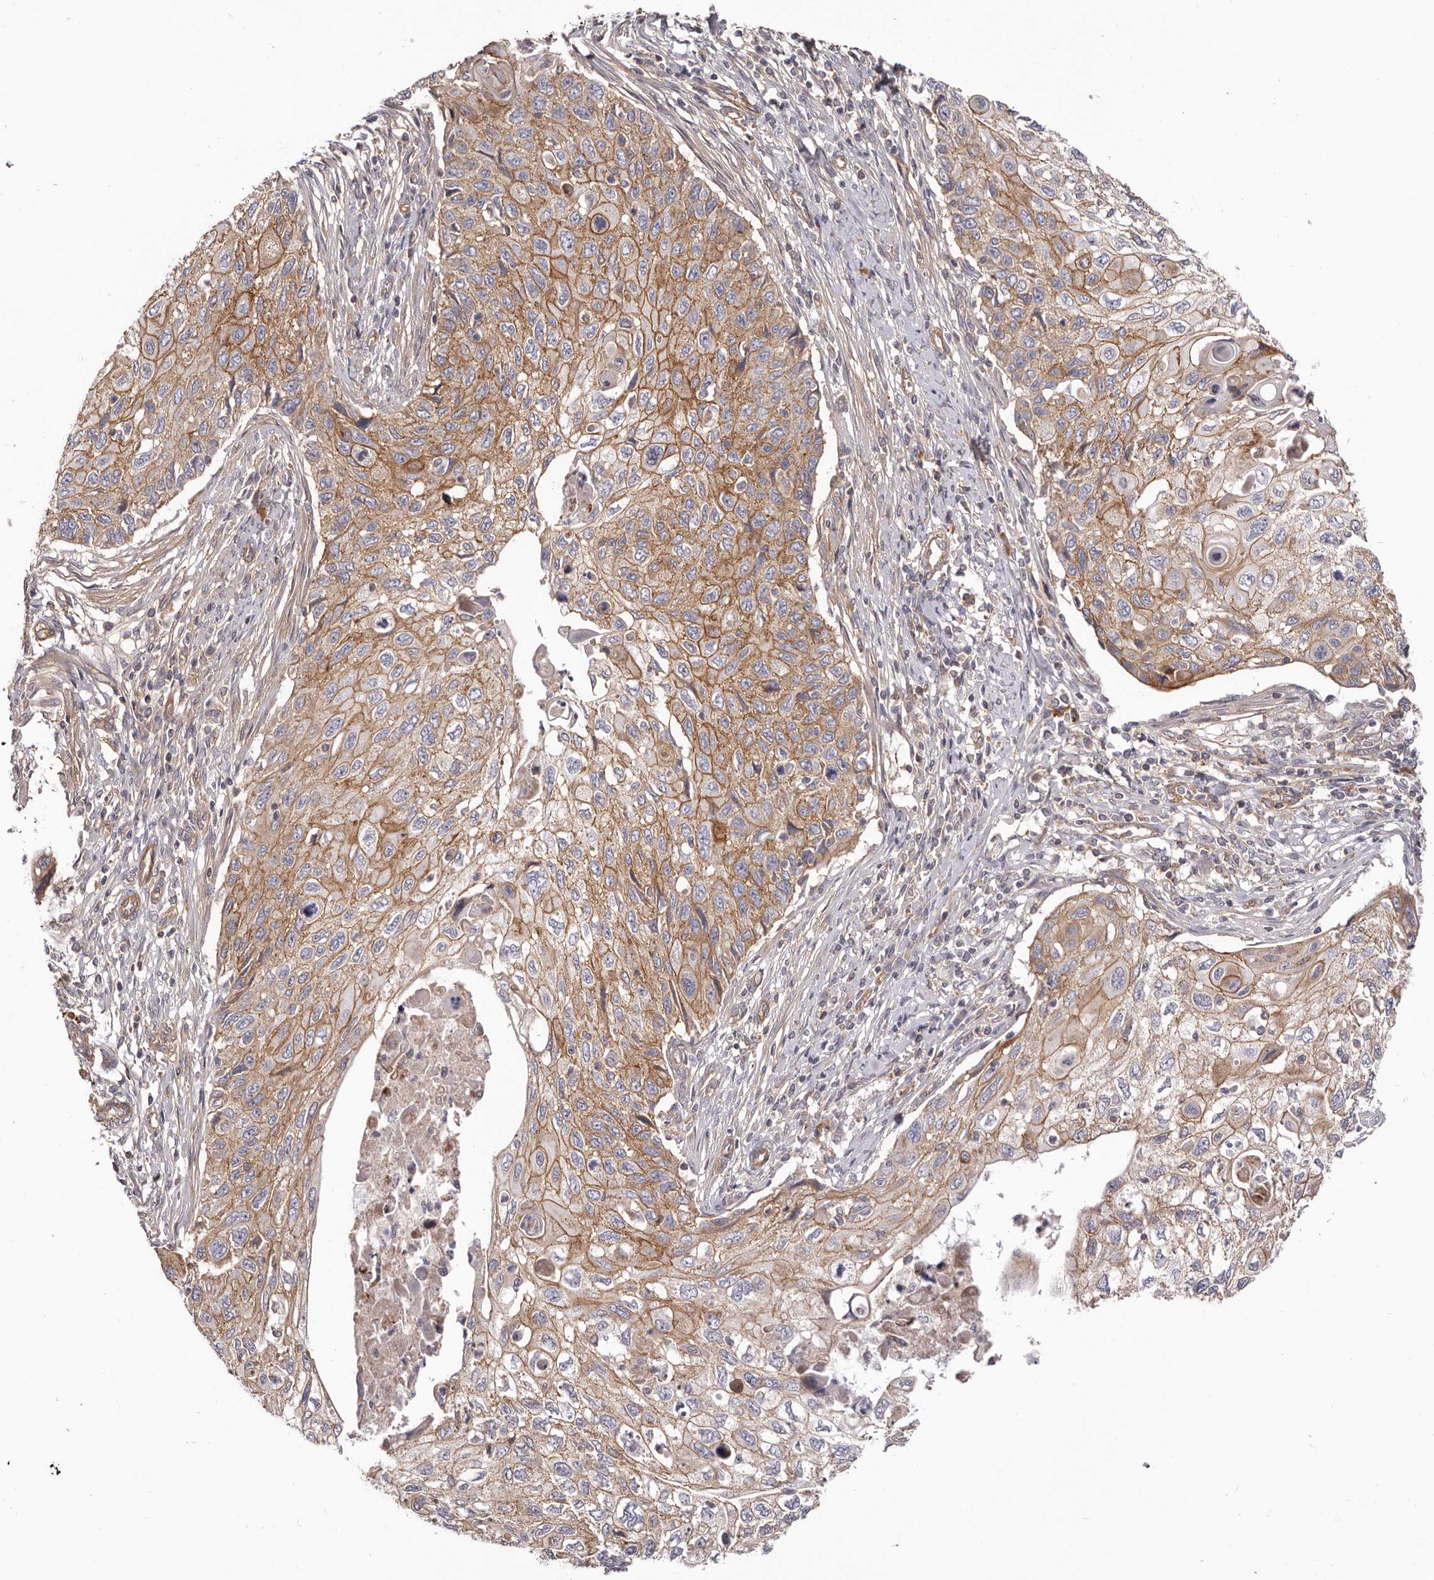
{"staining": {"intensity": "moderate", "quantity": ">75%", "location": "cytoplasmic/membranous"}, "tissue": "cervical cancer", "cell_type": "Tumor cells", "image_type": "cancer", "snomed": [{"axis": "morphology", "description": "Squamous cell carcinoma, NOS"}, {"axis": "topography", "description": "Cervix"}], "caption": "Cervical cancer (squamous cell carcinoma) stained with DAB (3,3'-diaminobenzidine) immunohistochemistry displays medium levels of moderate cytoplasmic/membranous expression in about >75% of tumor cells.", "gene": "DMRT2", "patient": {"sex": "female", "age": 70}}